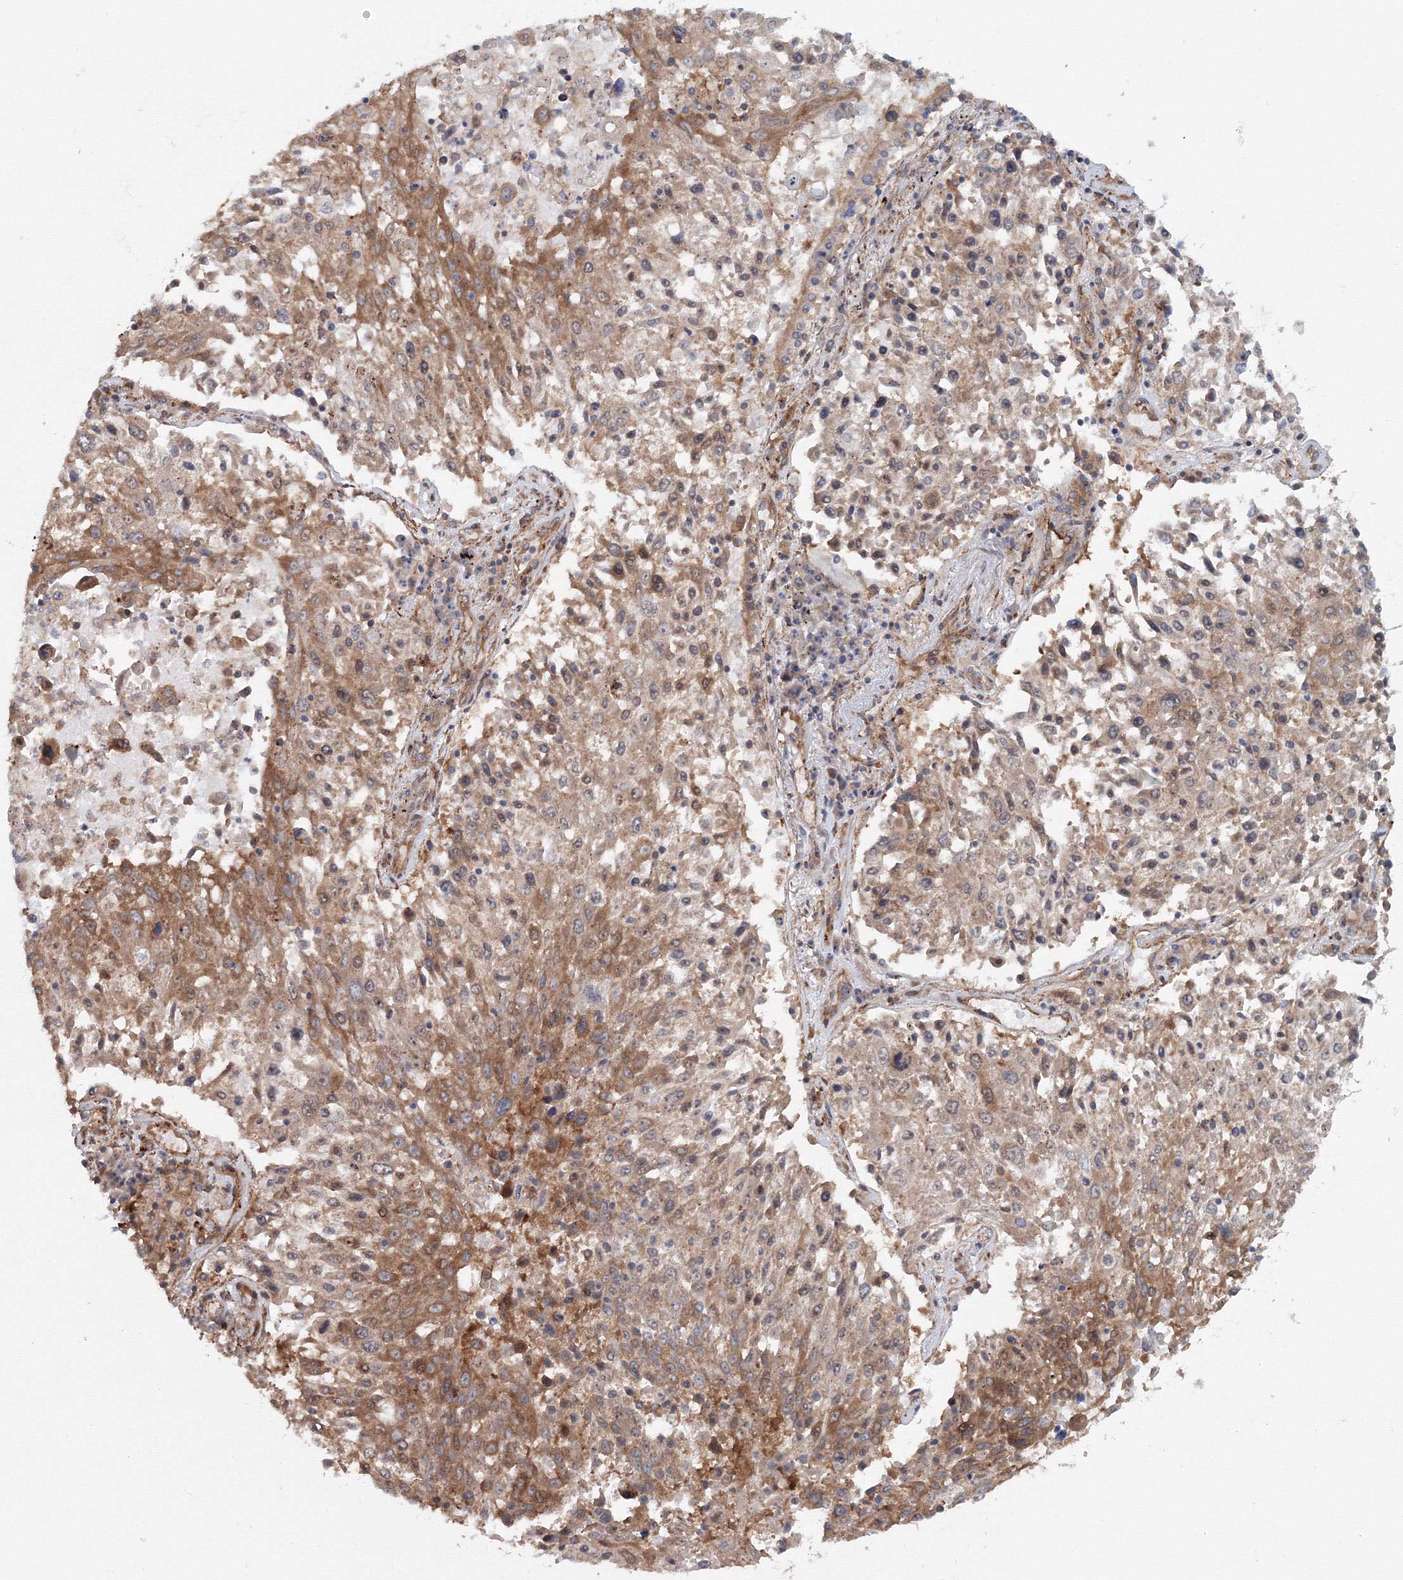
{"staining": {"intensity": "moderate", "quantity": ">75%", "location": "cytoplasmic/membranous"}, "tissue": "lung cancer", "cell_type": "Tumor cells", "image_type": "cancer", "snomed": [{"axis": "morphology", "description": "Squamous cell carcinoma, NOS"}, {"axis": "topography", "description": "Lung"}], "caption": "Immunohistochemical staining of human squamous cell carcinoma (lung) shows medium levels of moderate cytoplasmic/membranous positivity in approximately >75% of tumor cells. (Stains: DAB (3,3'-diaminobenzidine) in brown, nuclei in blue, Microscopy: brightfield microscopy at high magnification).", "gene": "EXOC1", "patient": {"sex": "male", "age": 65}}